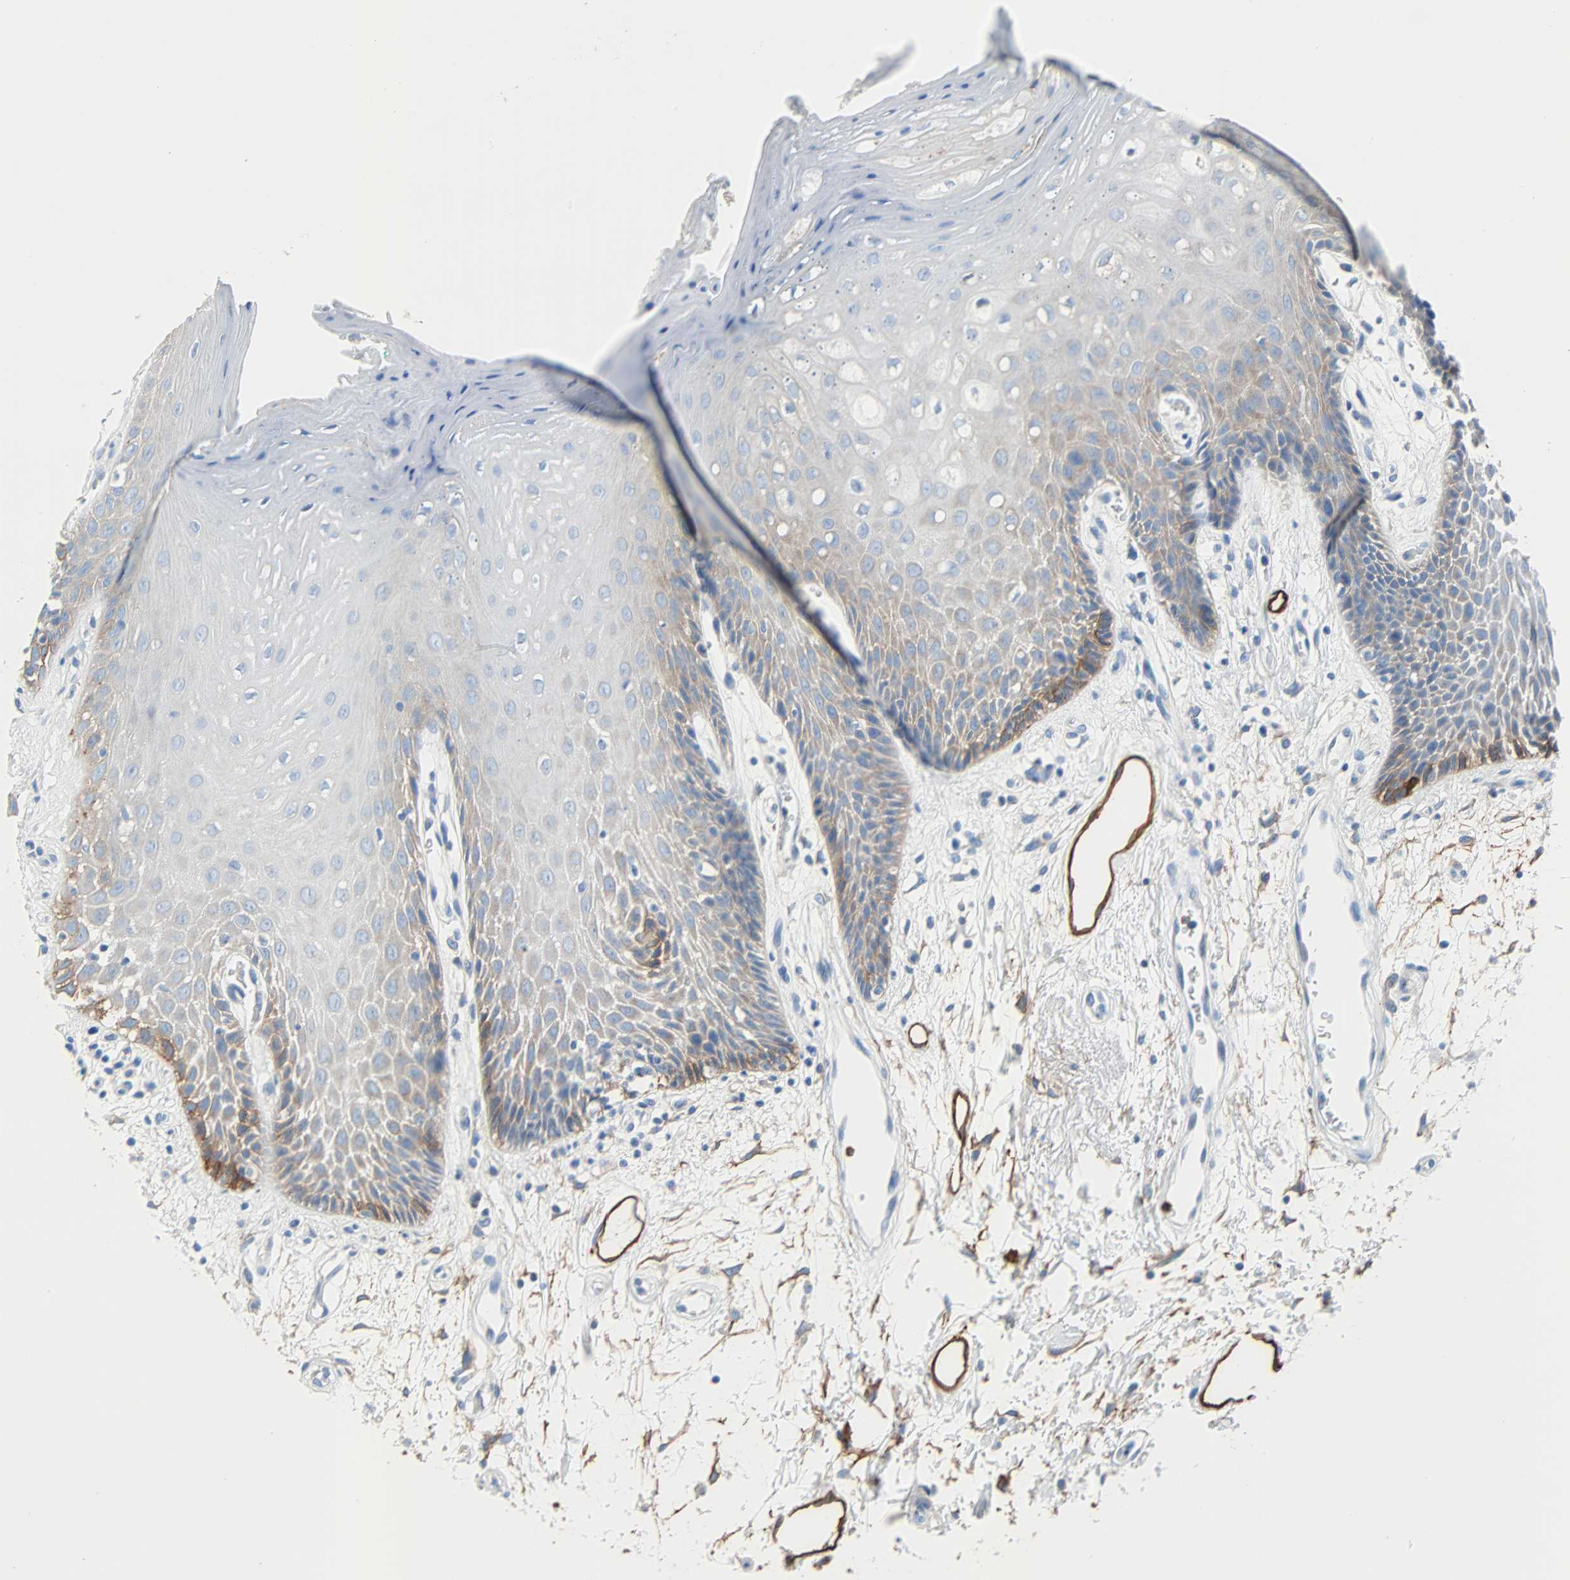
{"staining": {"intensity": "moderate", "quantity": "<25%", "location": "cytoplasmic/membranous"}, "tissue": "oral mucosa", "cell_type": "Squamous epithelial cells", "image_type": "normal", "snomed": [{"axis": "morphology", "description": "Normal tissue, NOS"}, {"axis": "morphology", "description": "Squamous cell carcinoma, NOS"}, {"axis": "topography", "description": "Skeletal muscle"}, {"axis": "topography", "description": "Oral tissue"}, {"axis": "topography", "description": "Head-Neck"}], "caption": "Normal oral mucosa exhibits moderate cytoplasmic/membranous positivity in about <25% of squamous epithelial cells.", "gene": "PDPN", "patient": {"sex": "female", "age": 84}}